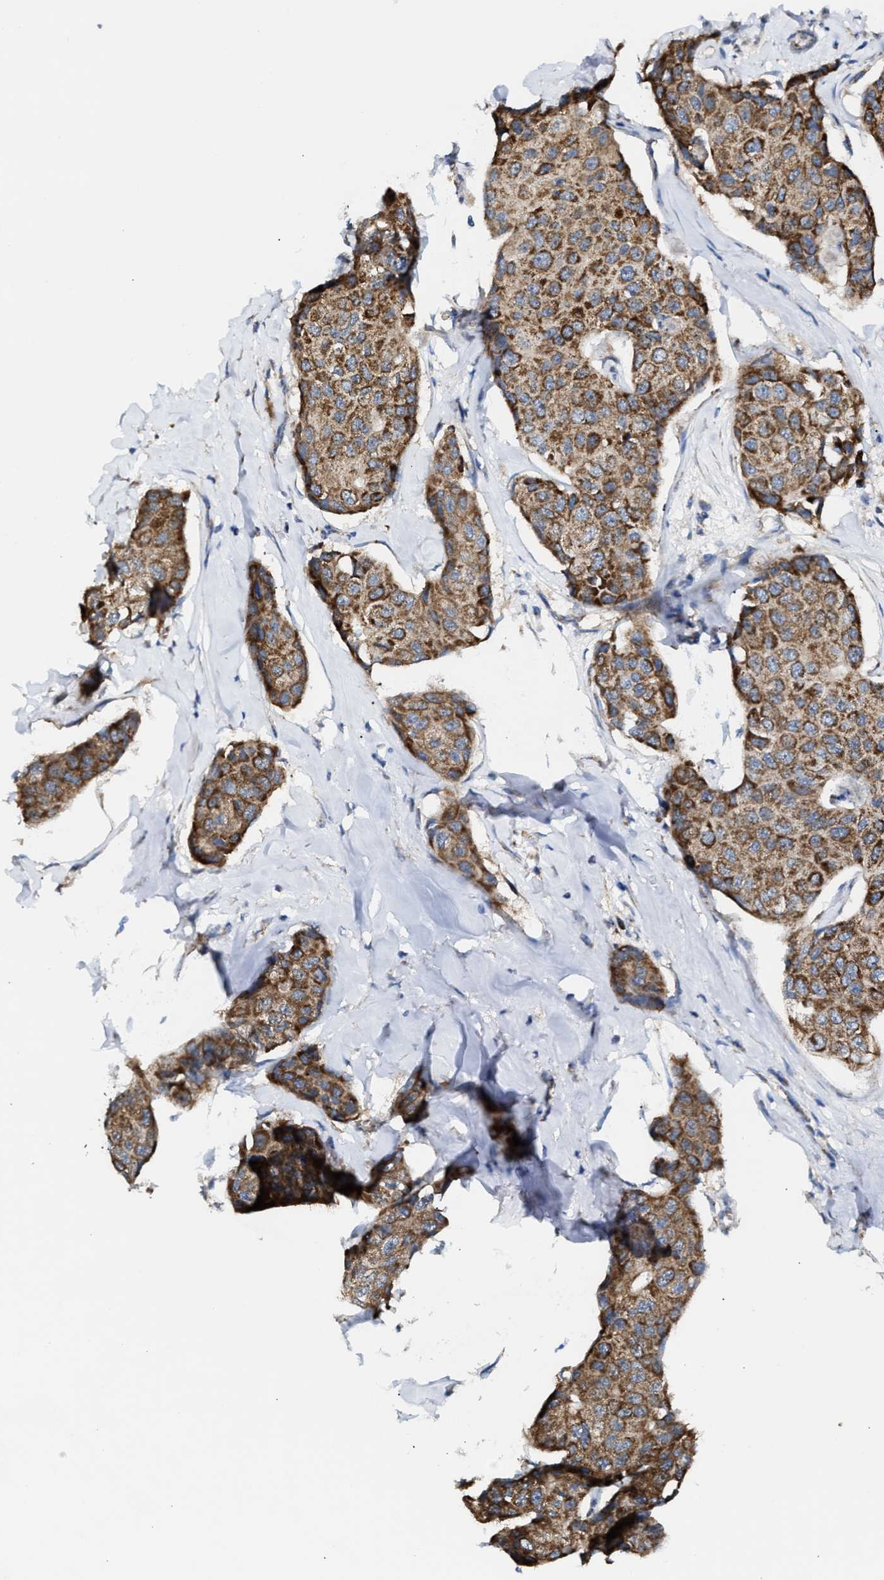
{"staining": {"intensity": "moderate", "quantity": ">75%", "location": "cytoplasmic/membranous"}, "tissue": "breast cancer", "cell_type": "Tumor cells", "image_type": "cancer", "snomed": [{"axis": "morphology", "description": "Duct carcinoma"}, {"axis": "topography", "description": "Breast"}], "caption": "Tumor cells display medium levels of moderate cytoplasmic/membranous expression in about >75% of cells in human breast intraductal carcinoma. (DAB (3,3'-diaminobenzidine) IHC, brown staining for protein, blue staining for nuclei).", "gene": "MECR", "patient": {"sex": "female", "age": 80}}